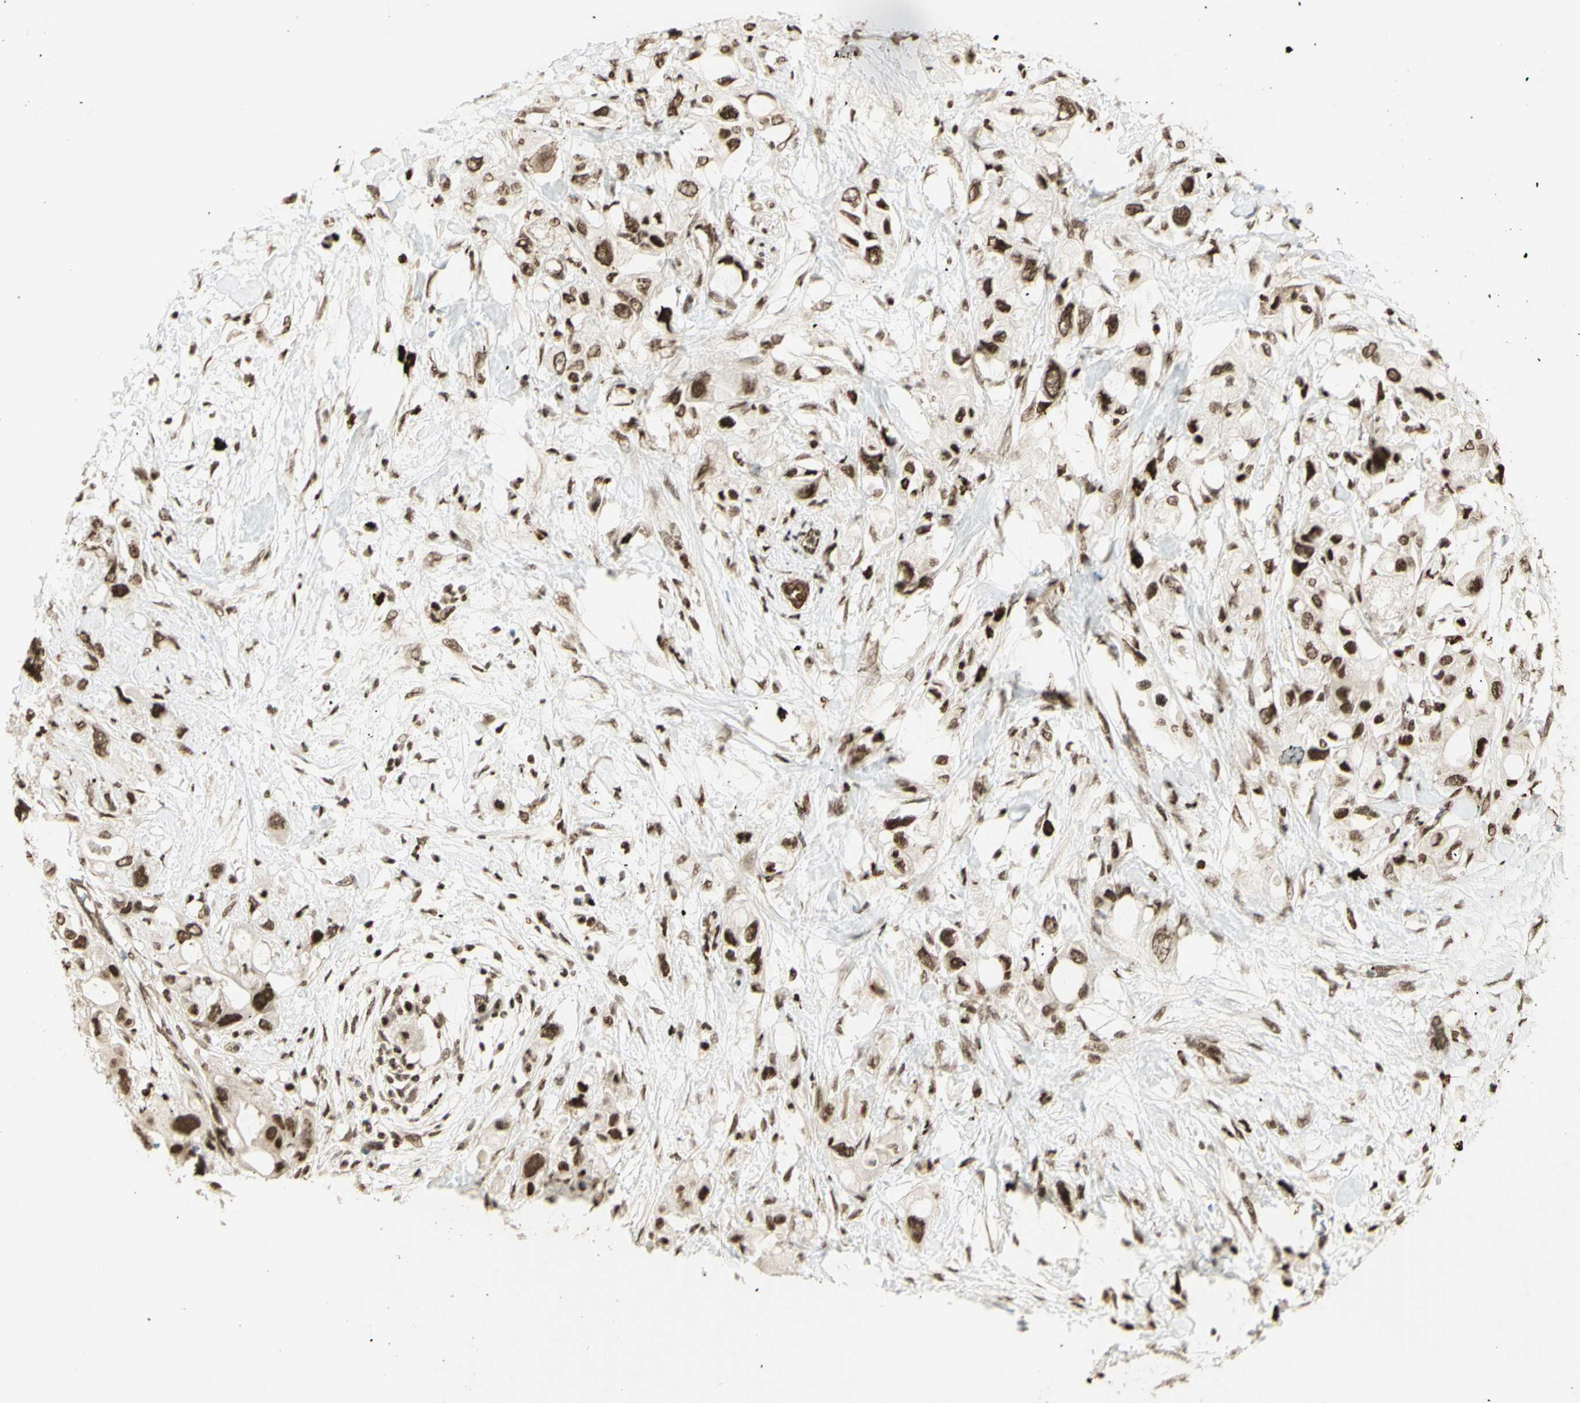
{"staining": {"intensity": "moderate", "quantity": ">75%", "location": "nuclear"}, "tissue": "pancreatic cancer", "cell_type": "Tumor cells", "image_type": "cancer", "snomed": [{"axis": "morphology", "description": "Adenocarcinoma, NOS"}, {"axis": "topography", "description": "Pancreas"}], "caption": "A high-resolution micrograph shows immunohistochemistry (IHC) staining of pancreatic cancer (adenocarcinoma), which shows moderate nuclear positivity in approximately >75% of tumor cells.", "gene": "ZMYM6", "patient": {"sex": "female", "age": 56}}